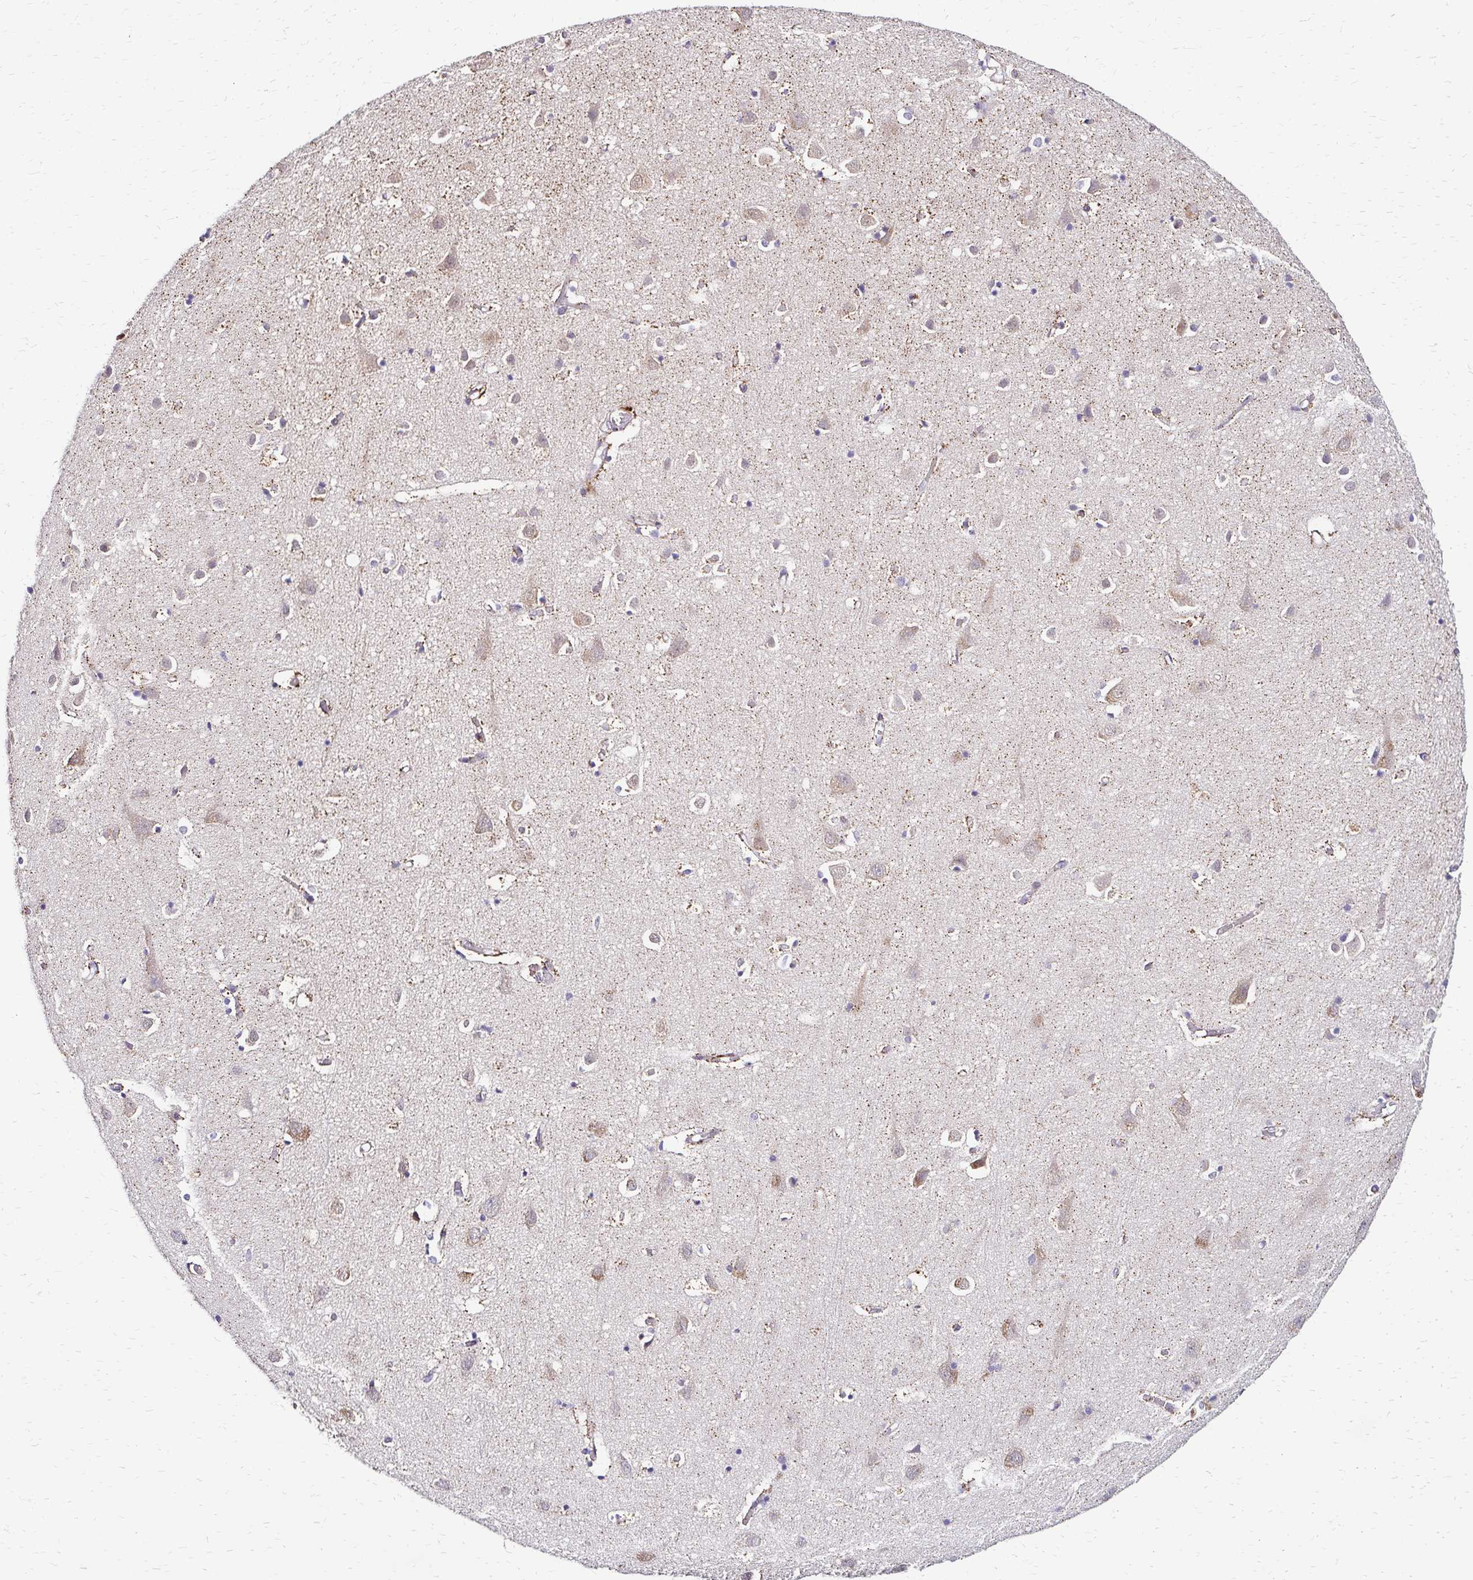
{"staining": {"intensity": "moderate", "quantity": "25%-75%", "location": "cytoplasmic/membranous"}, "tissue": "cerebral cortex", "cell_type": "Endothelial cells", "image_type": "normal", "snomed": [{"axis": "morphology", "description": "Normal tissue, NOS"}, {"axis": "topography", "description": "Cerebral cortex"}], "caption": "Immunohistochemical staining of unremarkable human cerebral cortex displays moderate cytoplasmic/membranous protein expression in about 25%-75% of endothelial cells. (Brightfield microscopy of DAB IHC at high magnification).", "gene": "IDUA", "patient": {"sex": "male", "age": 70}}